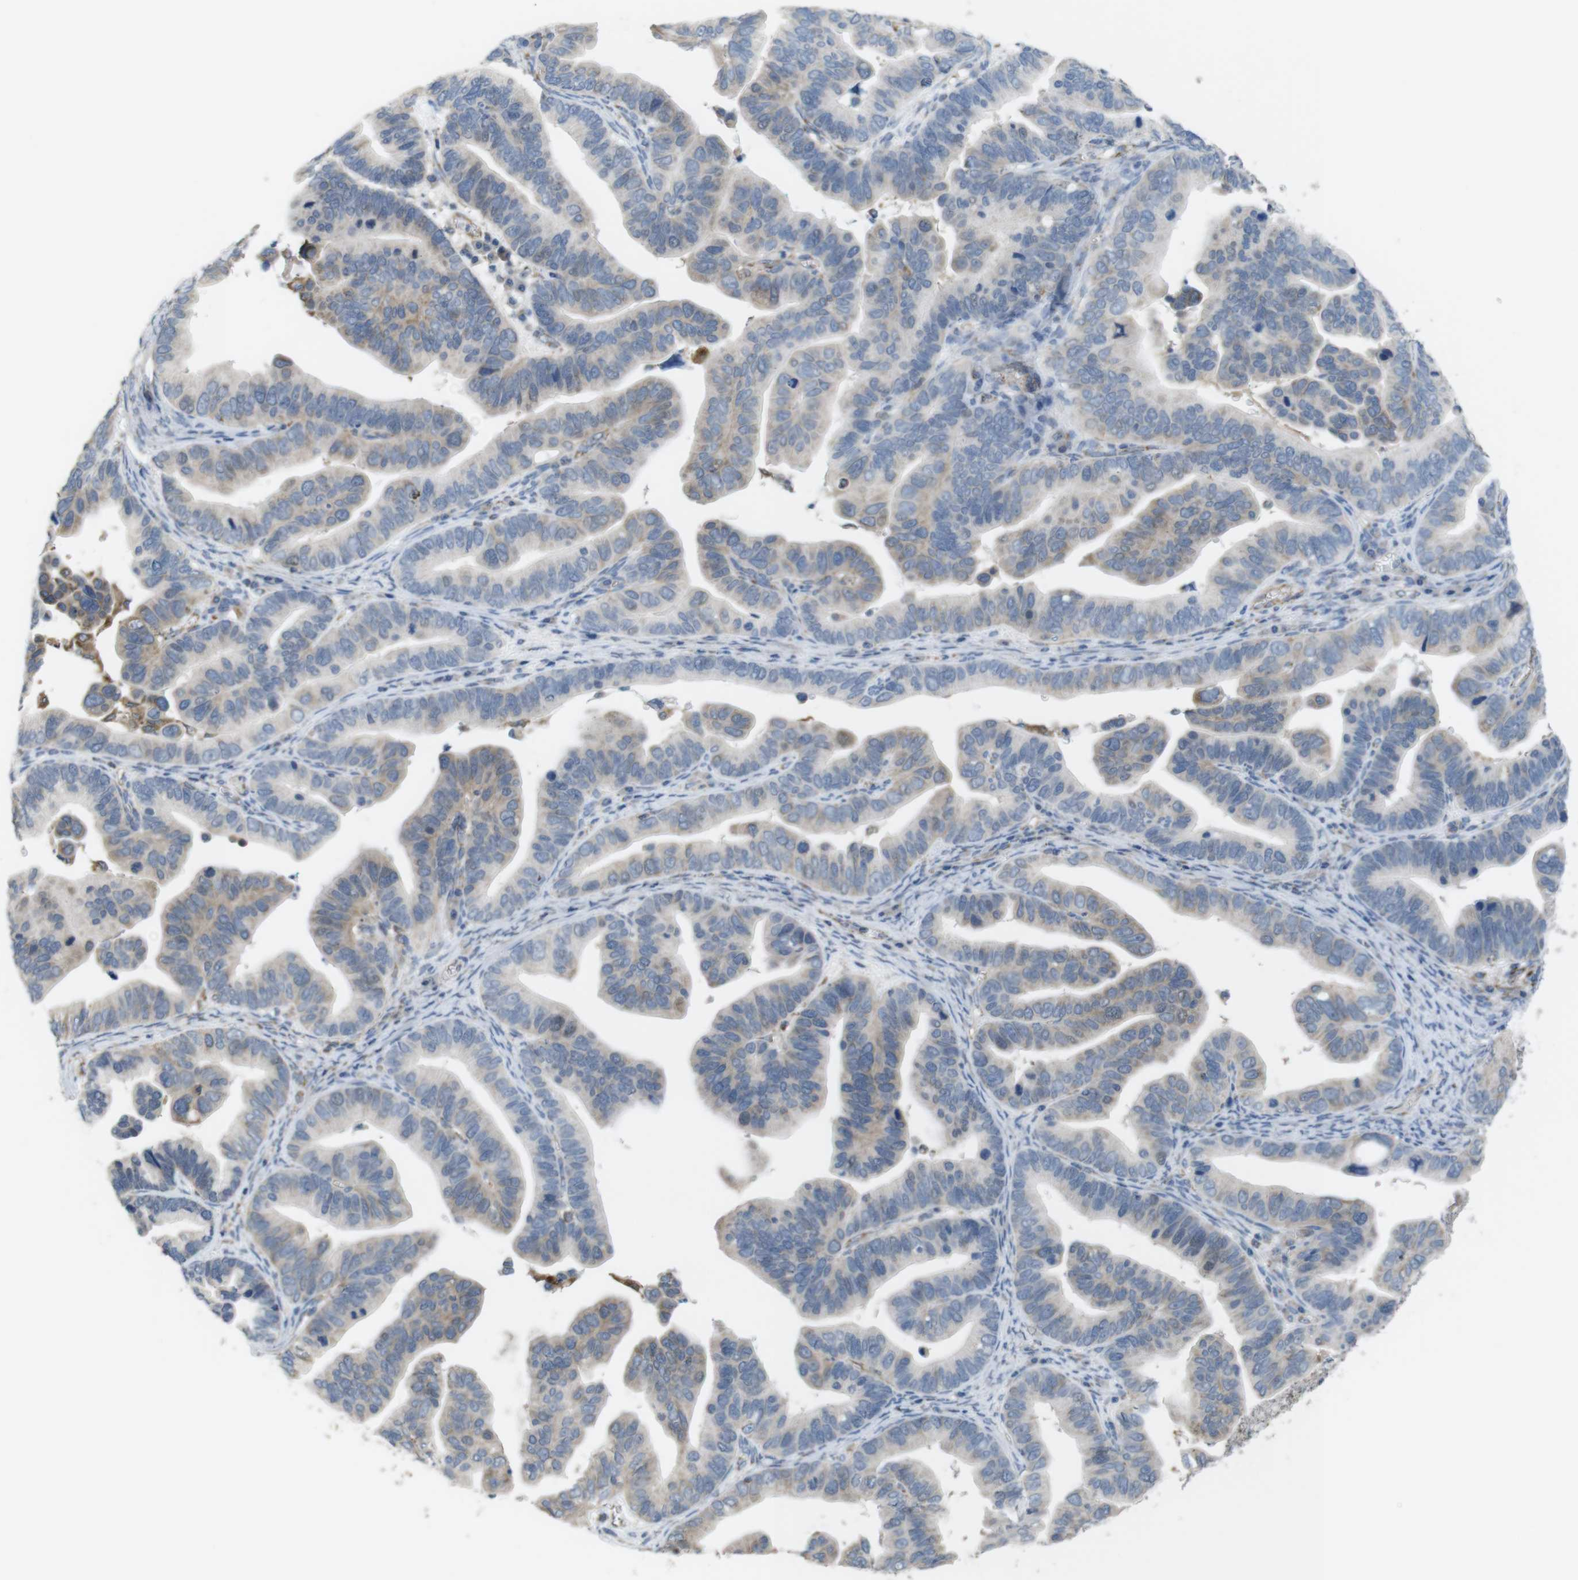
{"staining": {"intensity": "weak", "quantity": ">75%", "location": "cytoplasmic/membranous"}, "tissue": "ovarian cancer", "cell_type": "Tumor cells", "image_type": "cancer", "snomed": [{"axis": "morphology", "description": "Cystadenocarcinoma, serous, NOS"}, {"axis": "topography", "description": "Ovary"}], "caption": "Tumor cells reveal weak cytoplasmic/membranous expression in about >75% of cells in ovarian serous cystadenocarcinoma. The protein of interest is shown in brown color, while the nuclei are stained blue.", "gene": "GRIK2", "patient": {"sex": "female", "age": 56}}